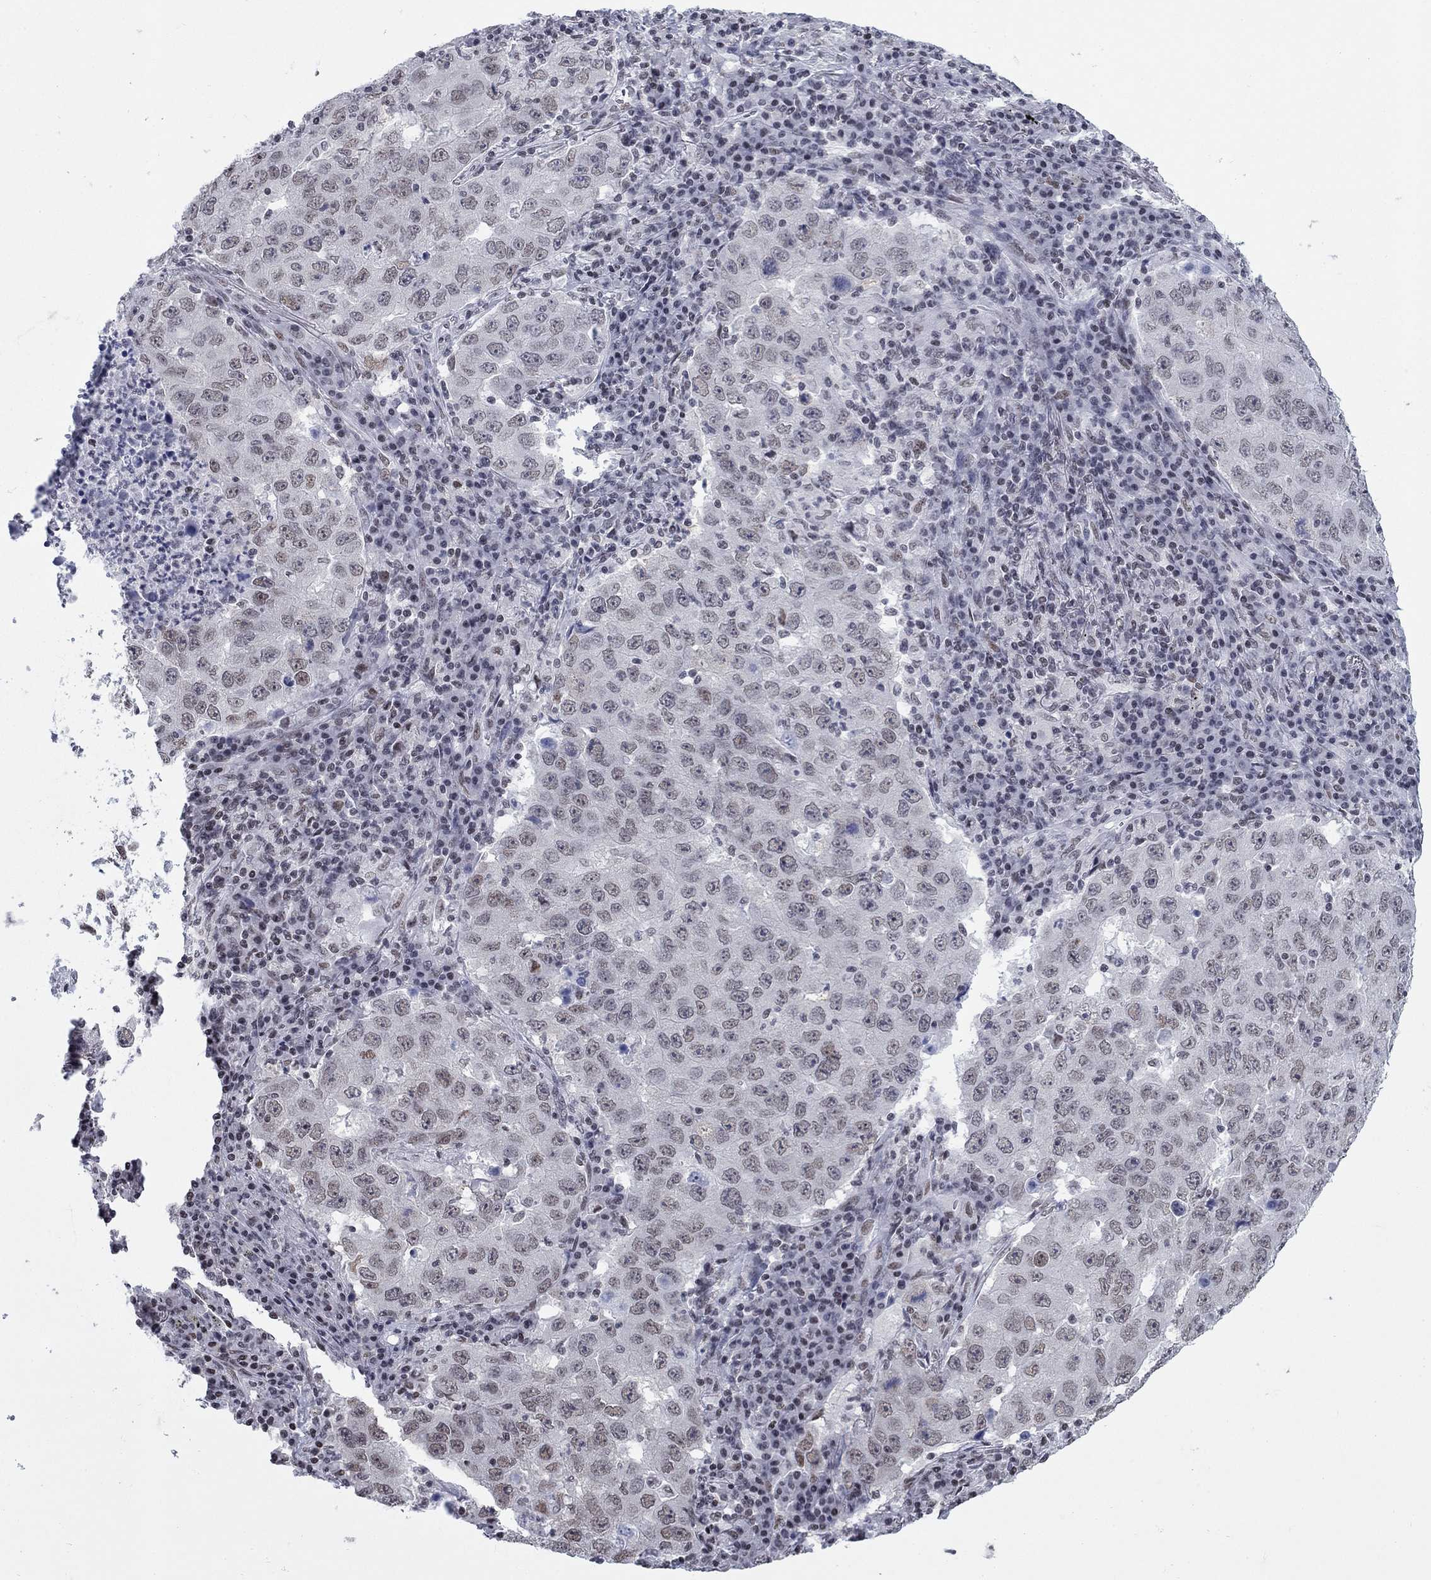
{"staining": {"intensity": "negative", "quantity": "none", "location": "none"}, "tissue": "lung cancer", "cell_type": "Tumor cells", "image_type": "cancer", "snomed": [{"axis": "morphology", "description": "Adenocarcinoma, NOS"}, {"axis": "topography", "description": "Lung"}], "caption": "This photomicrograph is of lung adenocarcinoma stained with IHC to label a protein in brown with the nuclei are counter-stained blue. There is no expression in tumor cells.", "gene": "NPAS3", "patient": {"sex": "male", "age": 73}}